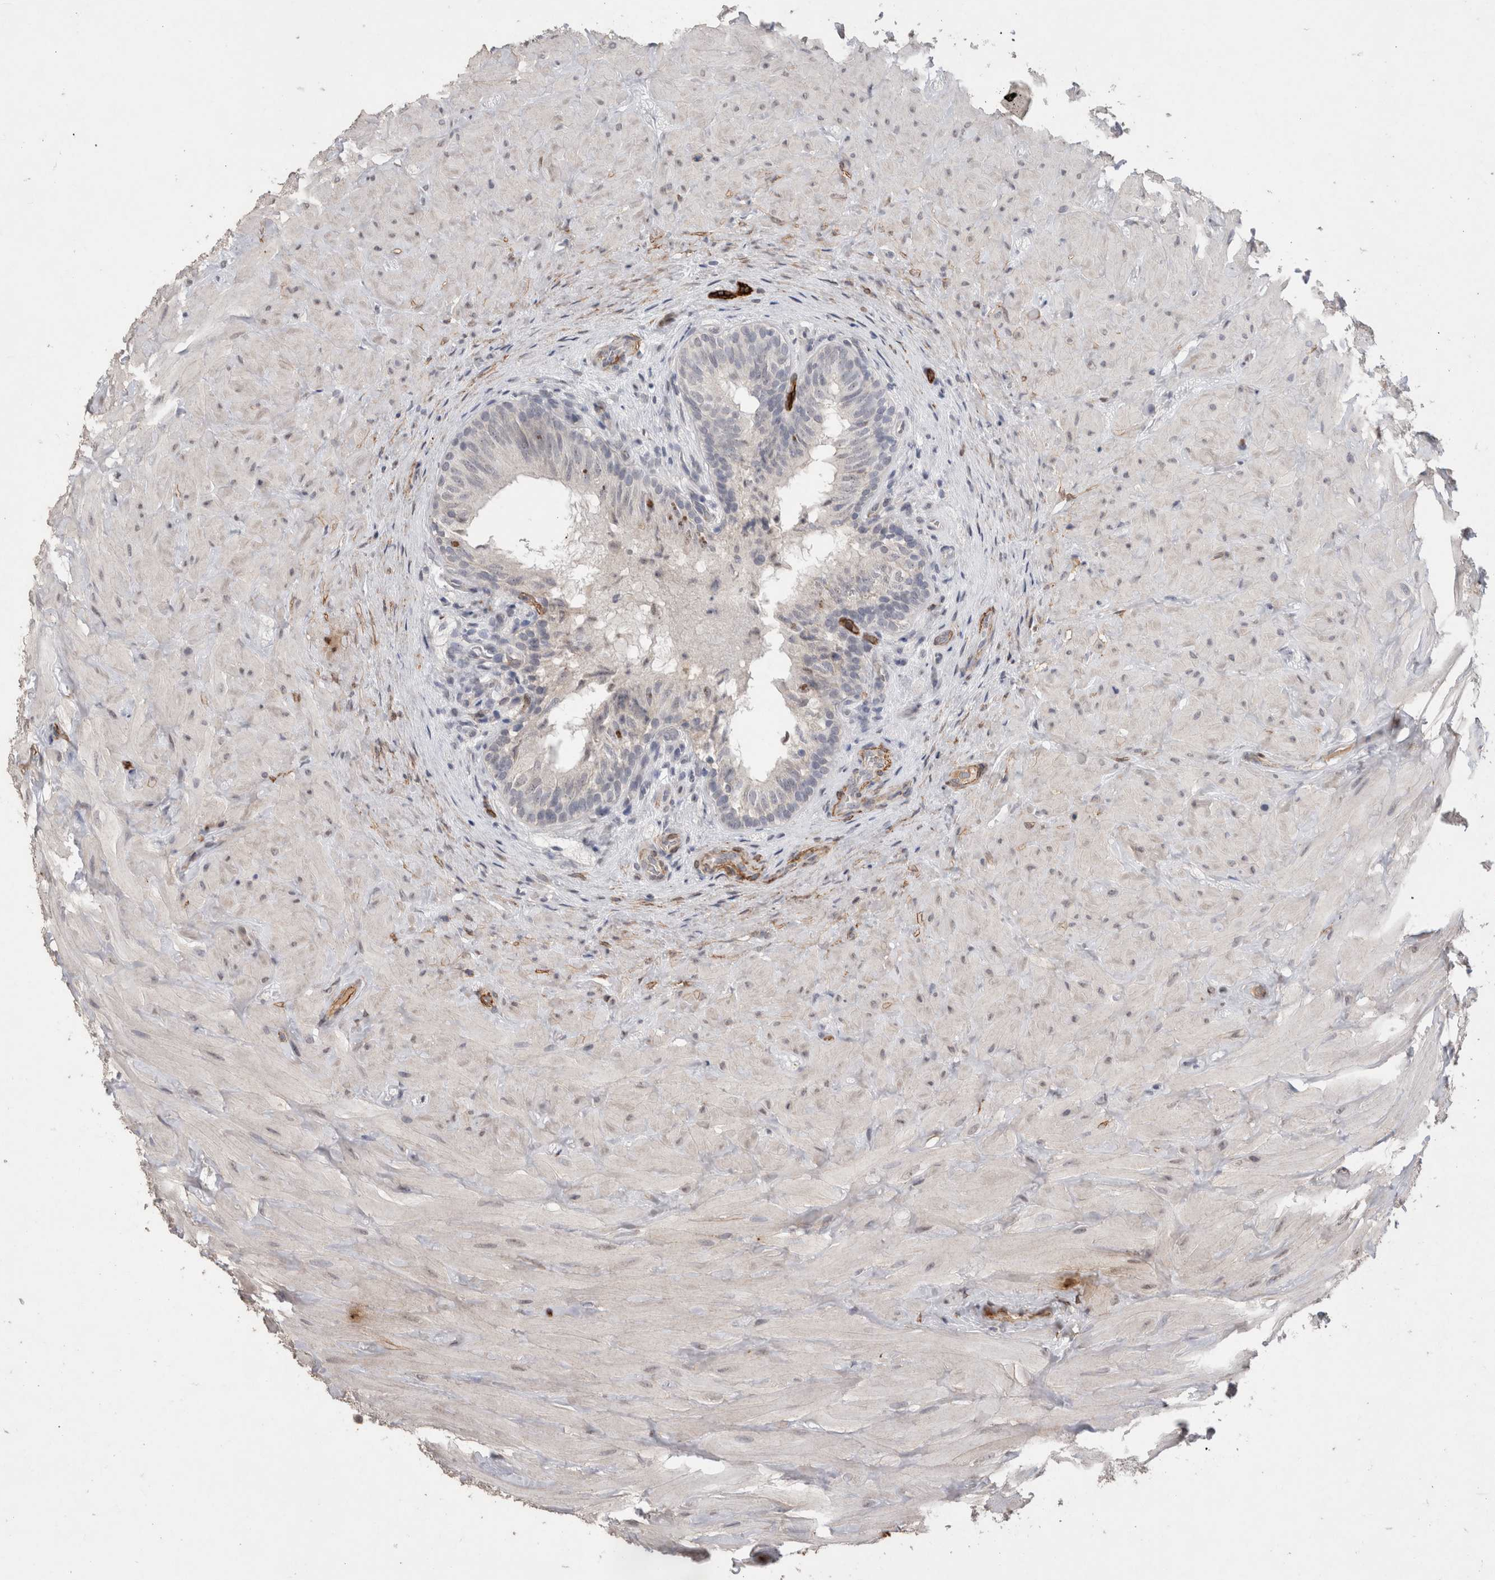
{"staining": {"intensity": "negative", "quantity": "none", "location": "none"}, "tissue": "epididymis", "cell_type": "Glandular cells", "image_type": "normal", "snomed": [{"axis": "morphology", "description": "Normal tissue, NOS"}, {"axis": "topography", "description": "Soft tissue"}, {"axis": "topography", "description": "Epididymis"}], "caption": "DAB (3,3'-diaminobenzidine) immunohistochemical staining of normal human epididymis exhibits no significant positivity in glandular cells.", "gene": "CDH13", "patient": {"sex": "male", "age": 26}}